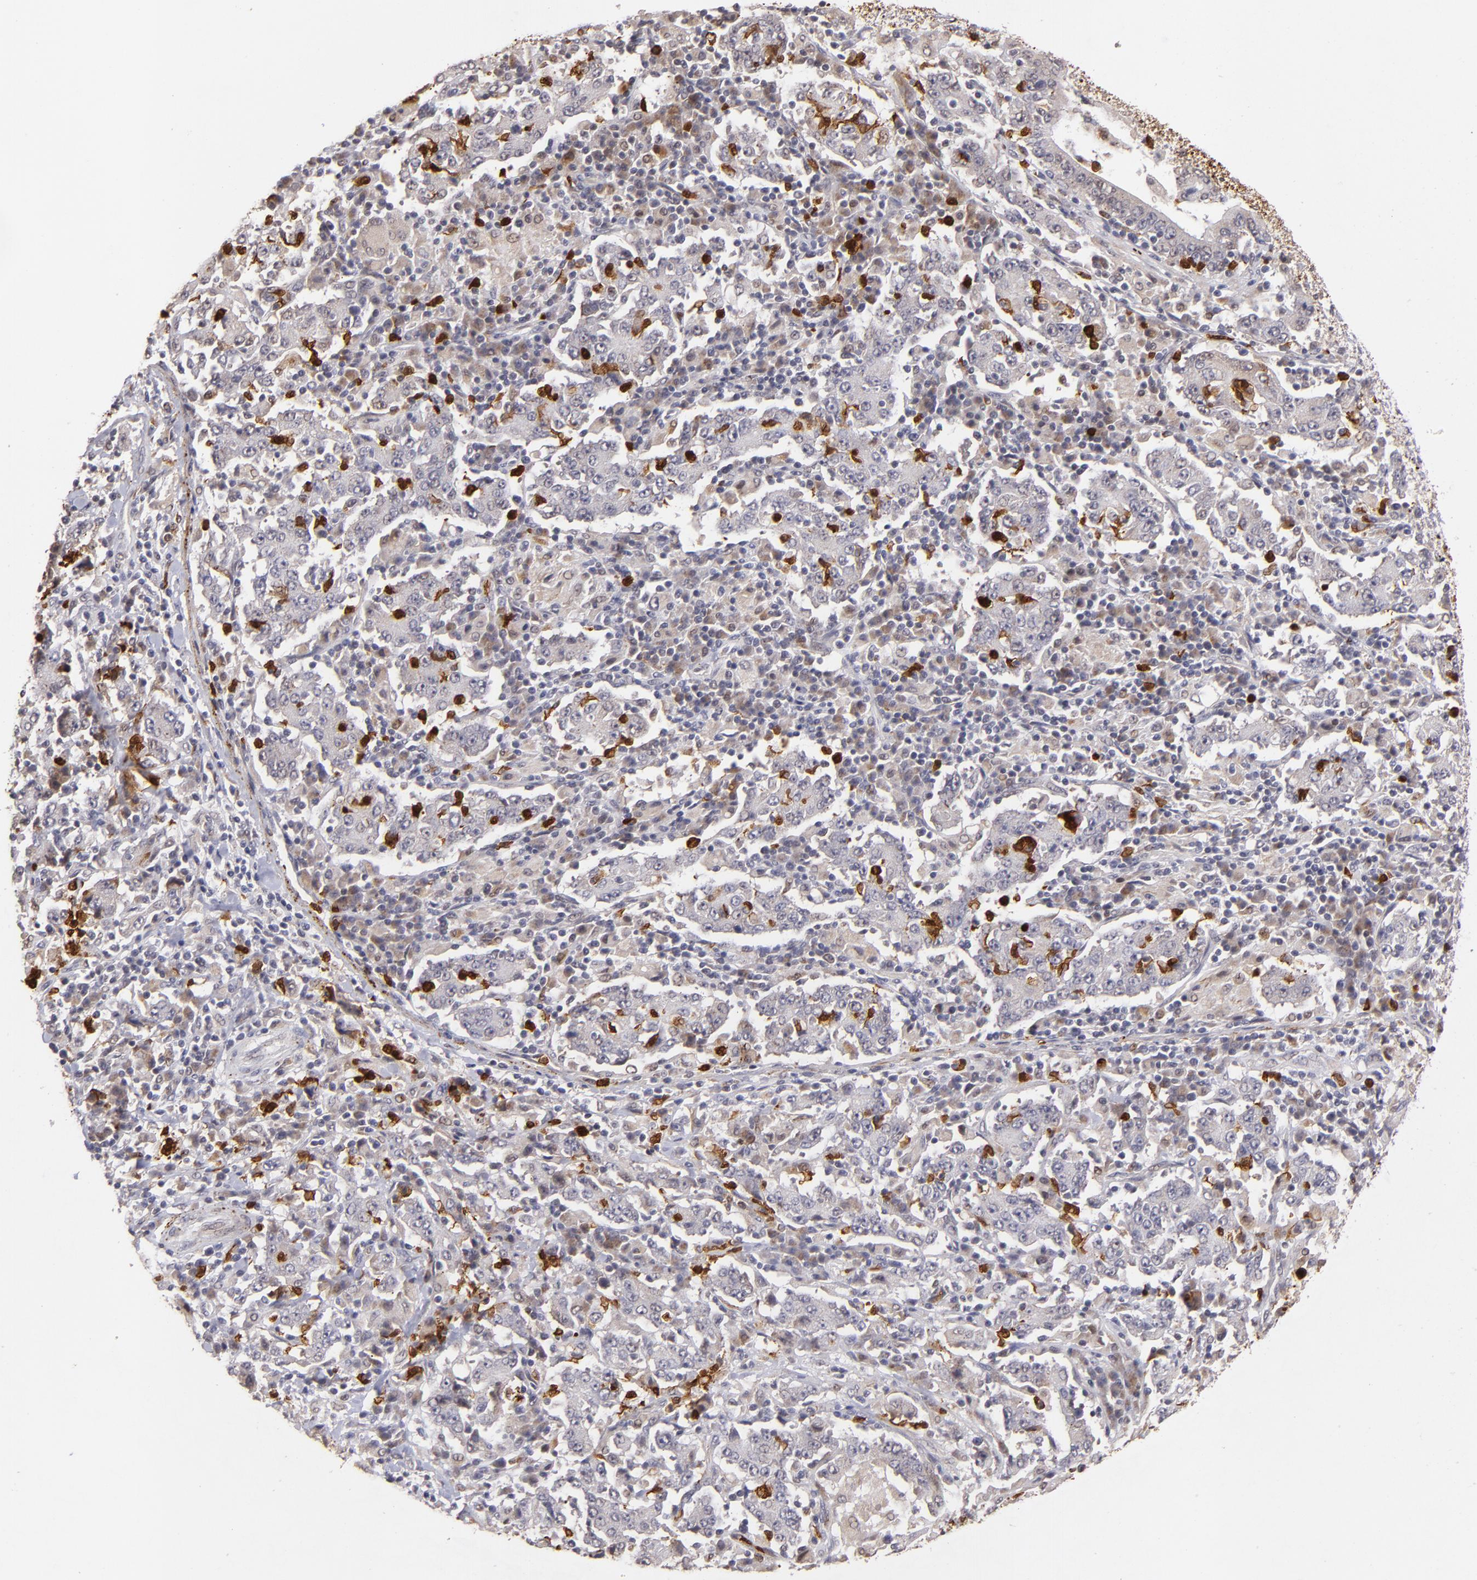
{"staining": {"intensity": "weak", "quantity": "25%-75%", "location": "cytoplasmic/membranous,nuclear"}, "tissue": "stomach cancer", "cell_type": "Tumor cells", "image_type": "cancer", "snomed": [{"axis": "morphology", "description": "Normal tissue, NOS"}, {"axis": "morphology", "description": "Adenocarcinoma, NOS"}, {"axis": "topography", "description": "Stomach, upper"}, {"axis": "topography", "description": "Stomach"}], "caption": "A micrograph showing weak cytoplasmic/membranous and nuclear positivity in approximately 25%-75% of tumor cells in stomach cancer (adenocarcinoma), as visualized by brown immunohistochemical staining.", "gene": "RXRG", "patient": {"sex": "male", "age": 59}}